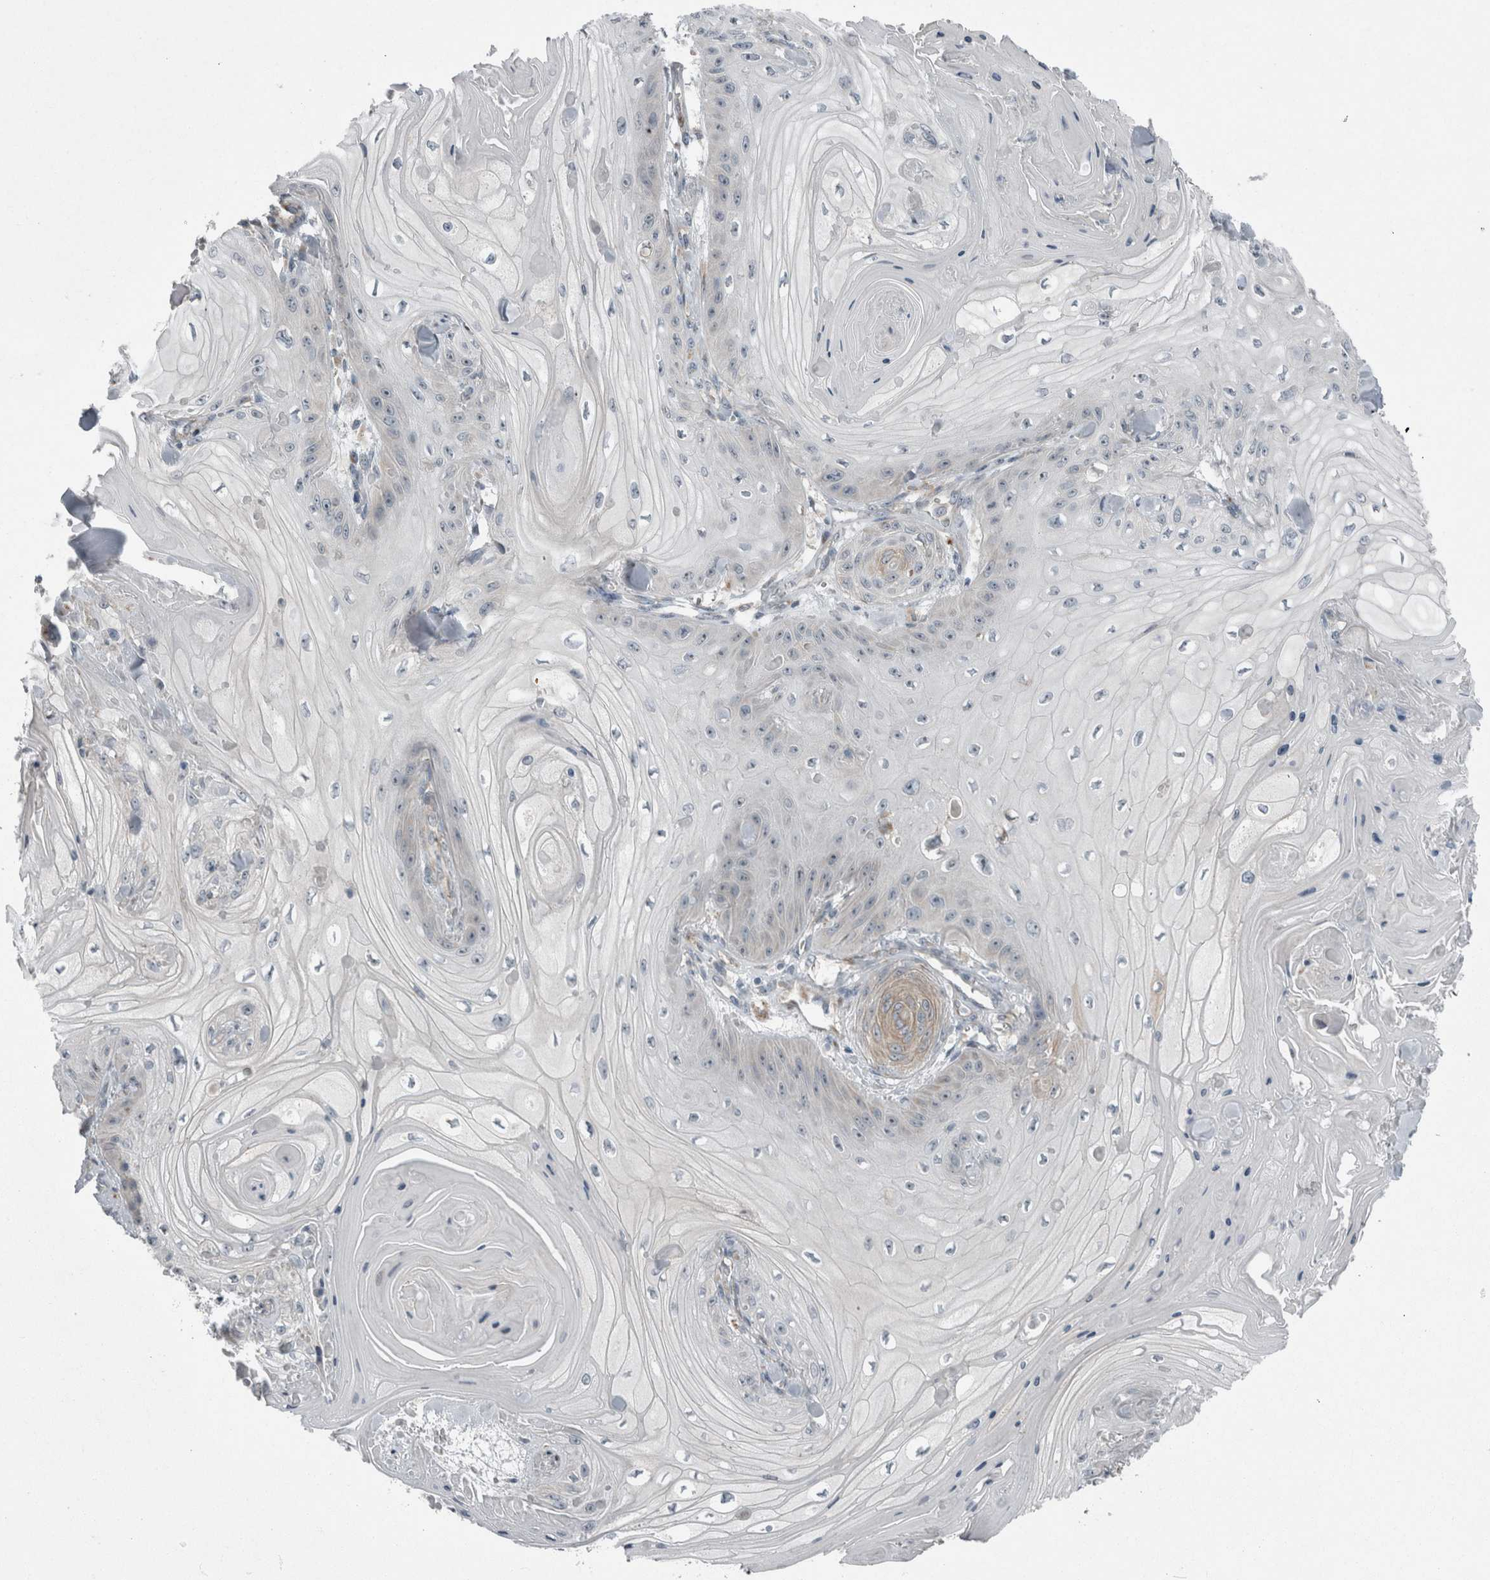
{"staining": {"intensity": "negative", "quantity": "none", "location": "none"}, "tissue": "skin cancer", "cell_type": "Tumor cells", "image_type": "cancer", "snomed": [{"axis": "morphology", "description": "Squamous cell carcinoma, NOS"}, {"axis": "topography", "description": "Skin"}], "caption": "The IHC image has no significant positivity in tumor cells of skin cancer (squamous cell carcinoma) tissue.", "gene": "USP25", "patient": {"sex": "male", "age": 74}}